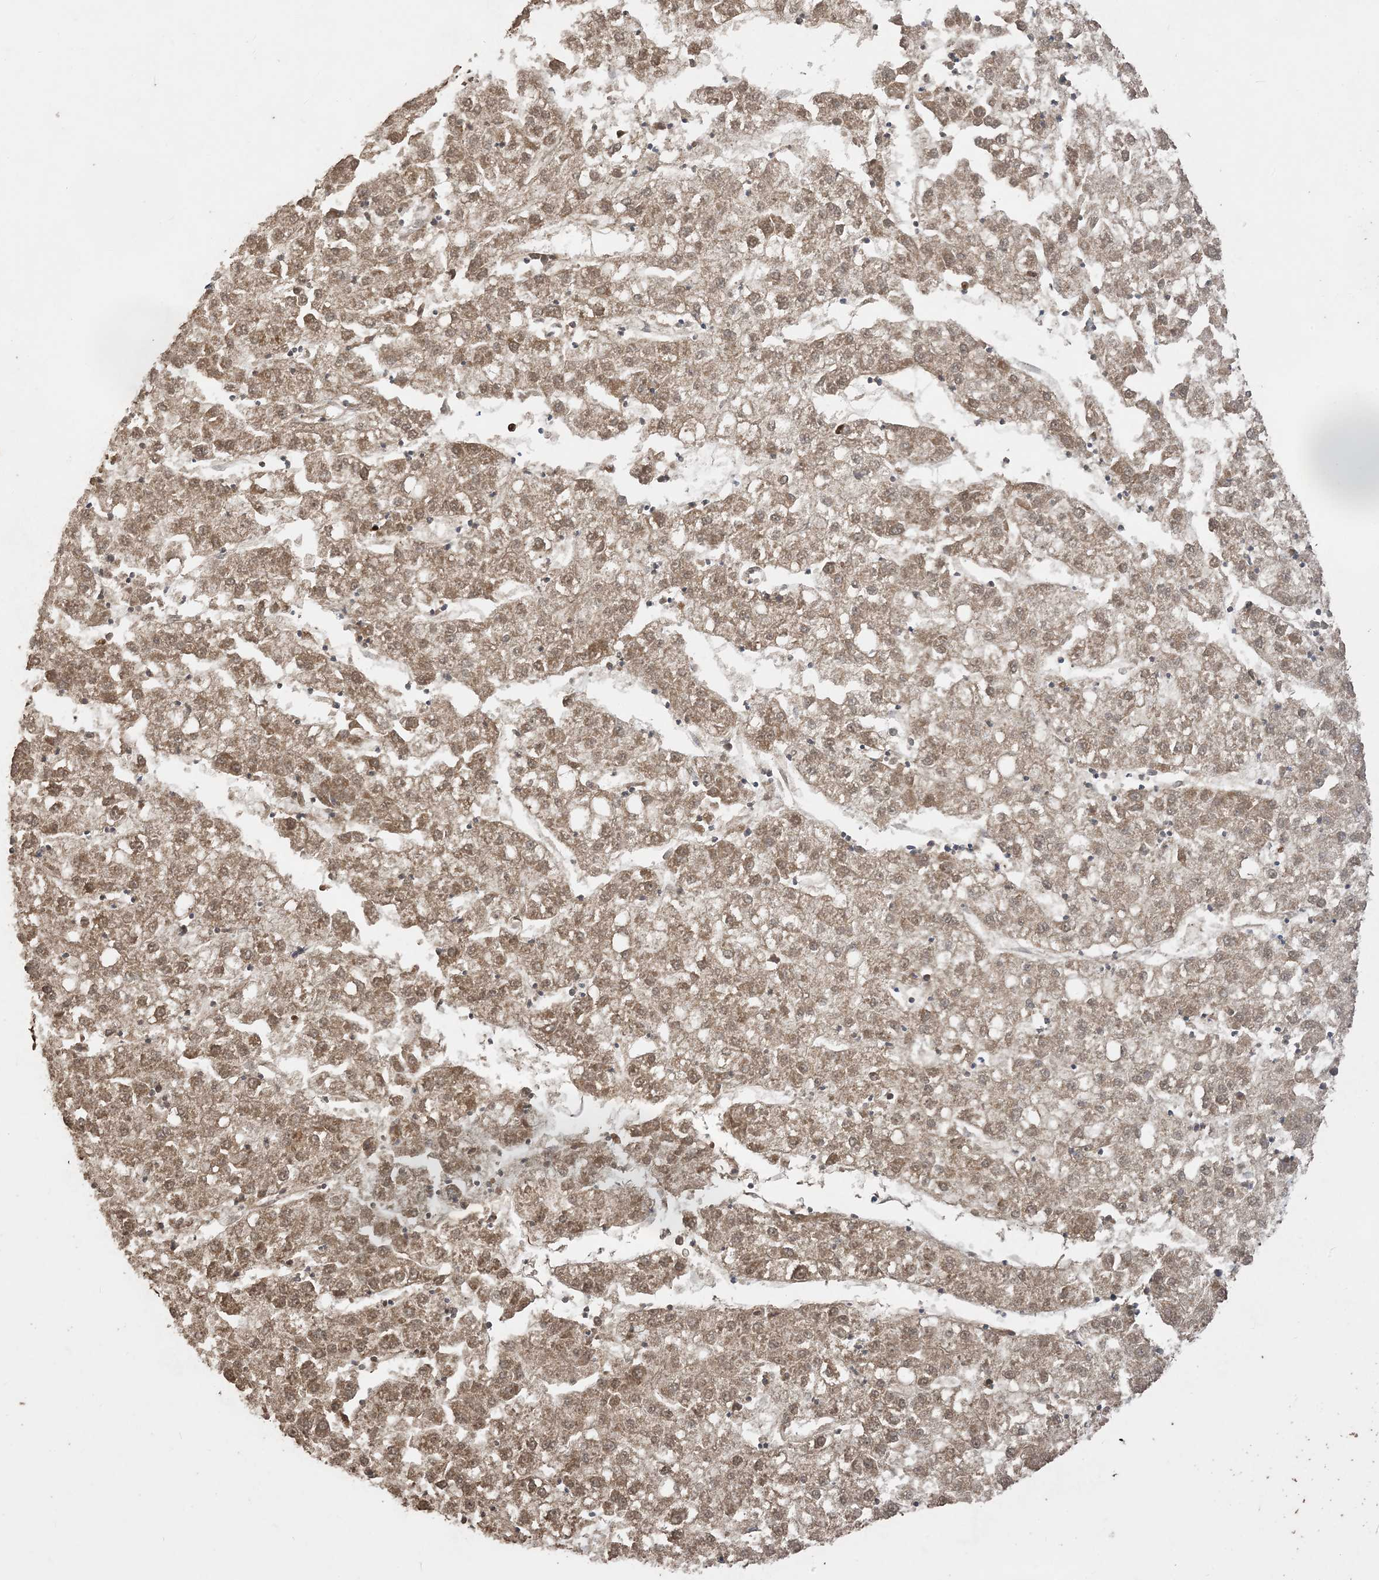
{"staining": {"intensity": "strong", "quantity": ">75%", "location": "cytoplasmic/membranous,nuclear"}, "tissue": "liver cancer", "cell_type": "Tumor cells", "image_type": "cancer", "snomed": [{"axis": "morphology", "description": "Carcinoma, Hepatocellular, NOS"}, {"axis": "topography", "description": "Liver"}], "caption": "Approximately >75% of tumor cells in liver cancer (hepatocellular carcinoma) demonstrate strong cytoplasmic/membranous and nuclear protein expression as visualized by brown immunohistochemical staining.", "gene": "SIRT3", "patient": {"sex": "male", "age": 72}}